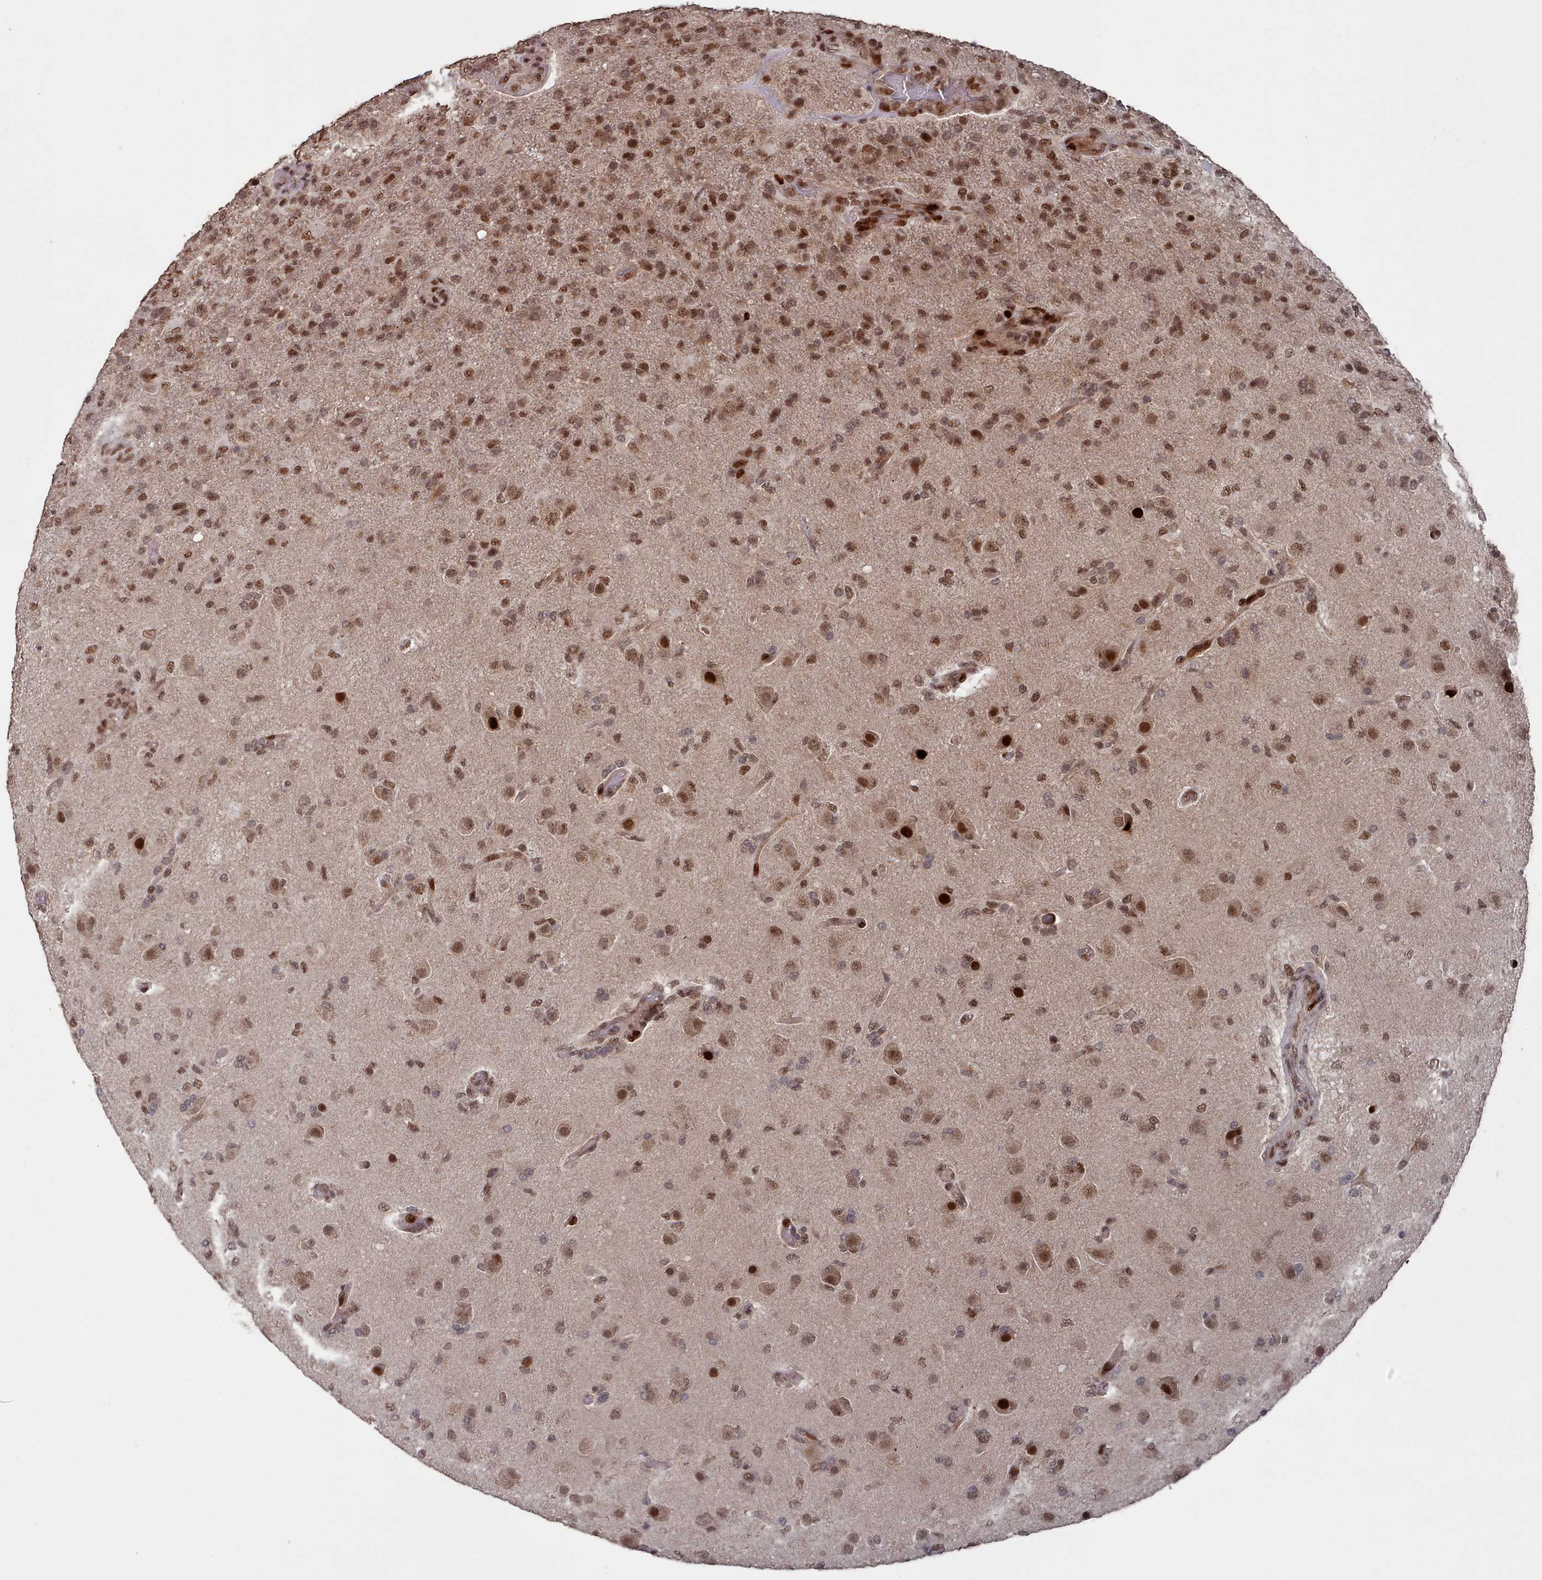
{"staining": {"intensity": "moderate", "quantity": ">75%", "location": "nuclear"}, "tissue": "glioma", "cell_type": "Tumor cells", "image_type": "cancer", "snomed": [{"axis": "morphology", "description": "Glioma, malignant, High grade"}, {"axis": "topography", "description": "Brain"}], "caption": "Immunohistochemical staining of malignant glioma (high-grade) shows moderate nuclear protein positivity in about >75% of tumor cells.", "gene": "PNRC2", "patient": {"sex": "female", "age": 74}}